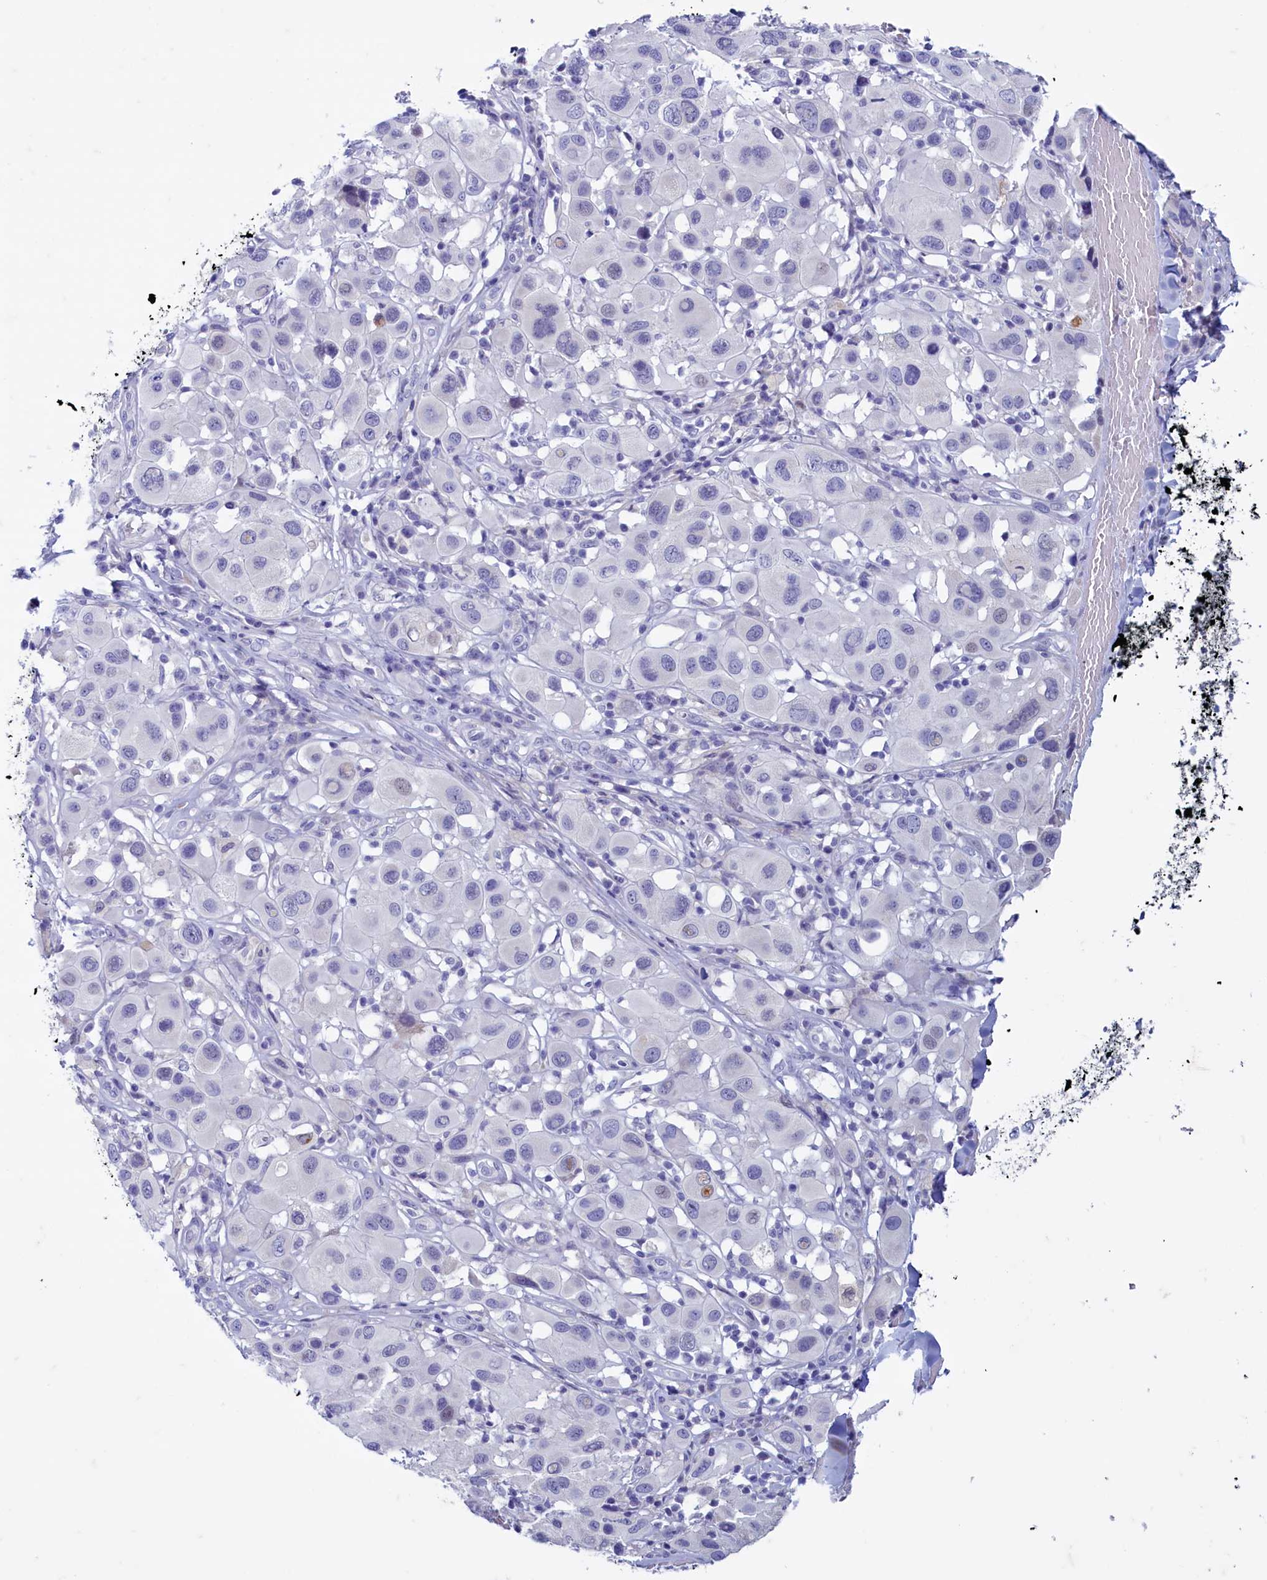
{"staining": {"intensity": "negative", "quantity": "none", "location": "none"}, "tissue": "melanoma", "cell_type": "Tumor cells", "image_type": "cancer", "snomed": [{"axis": "morphology", "description": "Malignant melanoma, Metastatic site"}, {"axis": "topography", "description": "Skin"}], "caption": "DAB immunohistochemical staining of malignant melanoma (metastatic site) displays no significant staining in tumor cells.", "gene": "MAP1LC3A", "patient": {"sex": "male", "age": 41}}